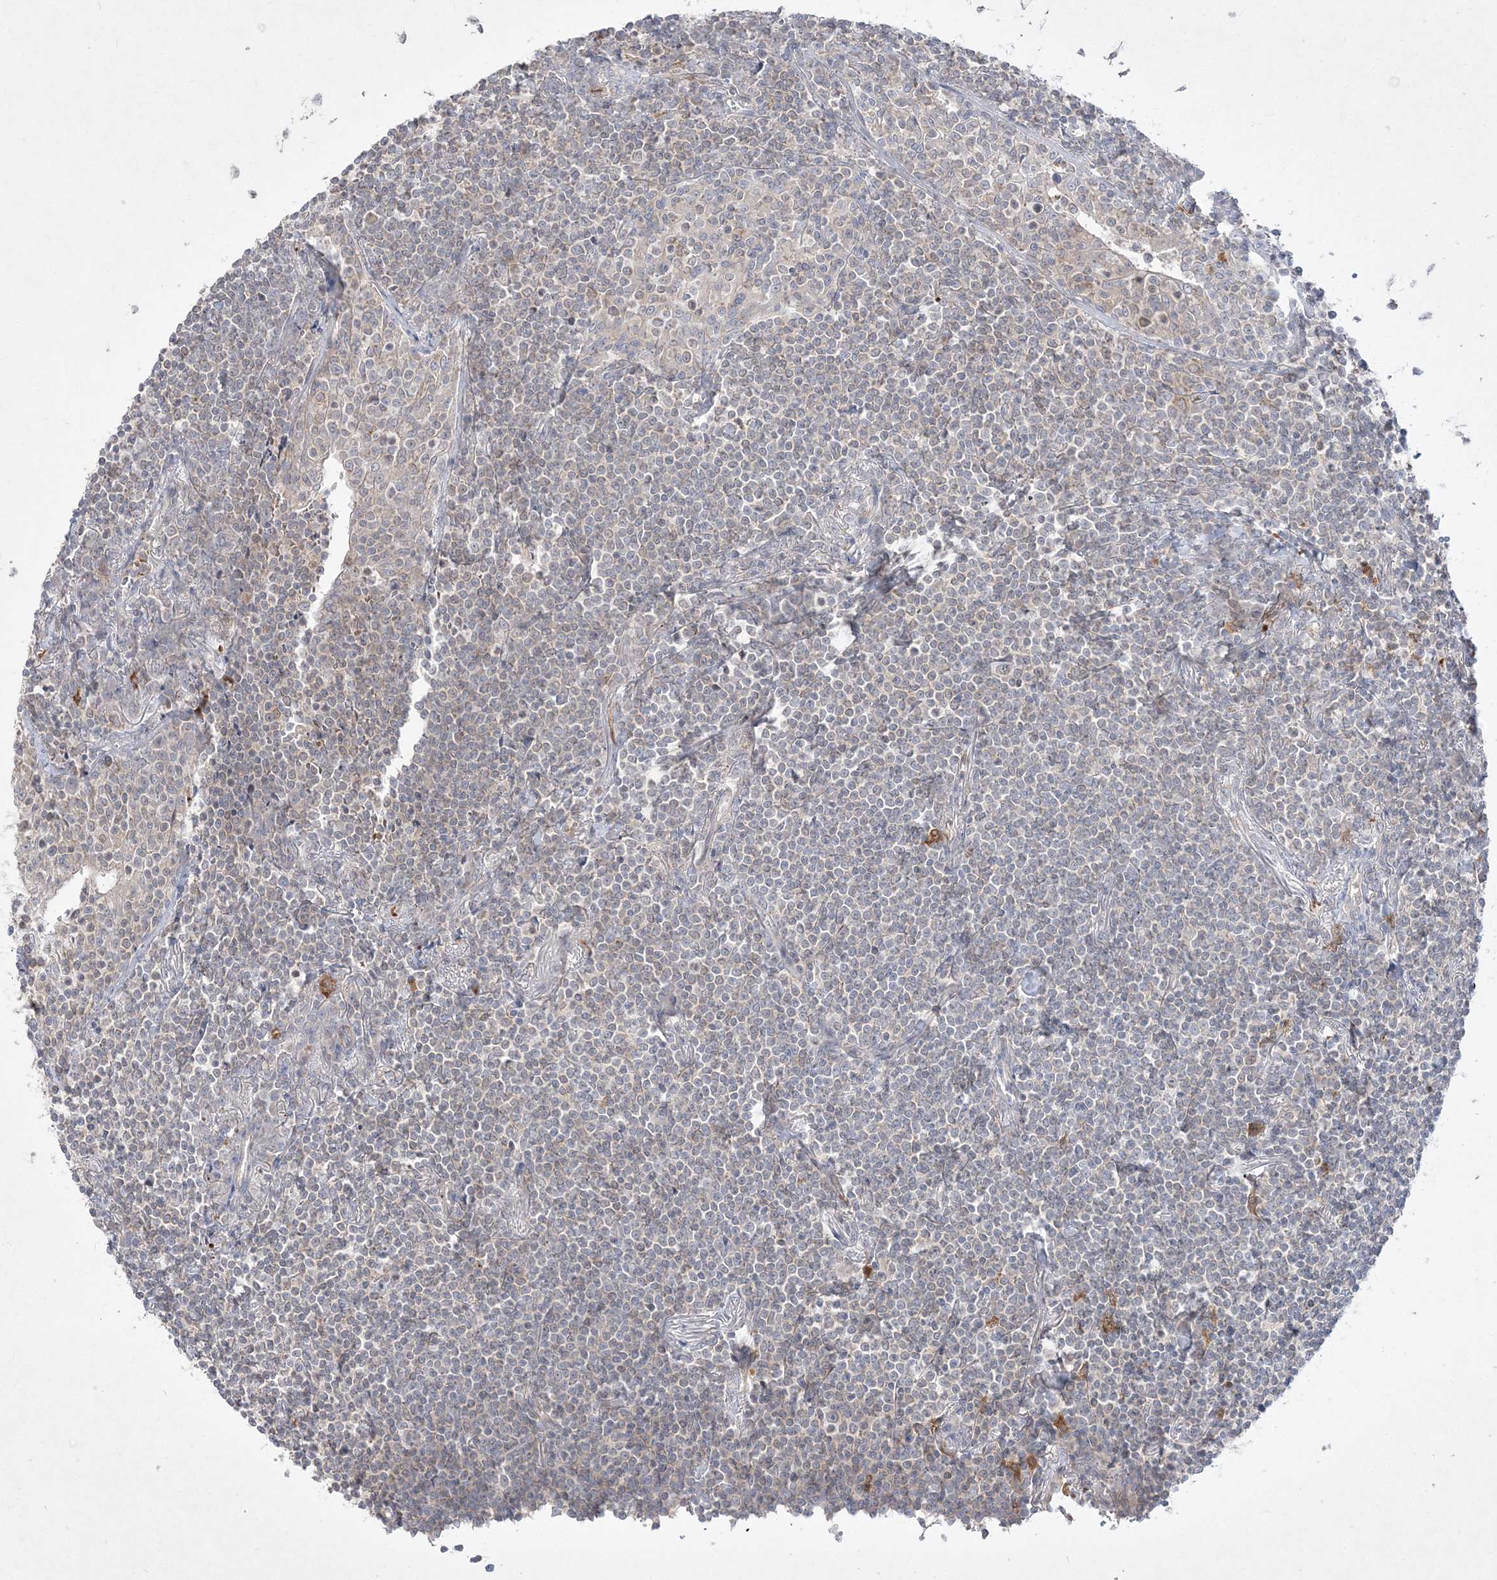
{"staining": {"intensity": "negative", "quantity": "none", "location": "none"}, "tissue": "lymphoma", "cell_type": "Tumor cells", "image_type": "cancer", "snomed": [{"axis": "morphology", "description": "Malignant lymphoma, non-Hodgkin's type, Low grade"}, {"axis": "topography", "description": "Lung"}], "caption": "Human low-grade malignant lymphoma, non-Hodgkin's type stained for a protein using immunohistochemistry shows no expression in tumor cells.", "gene": "CLNK", "patient": {"sex": "female", "age": 71}}